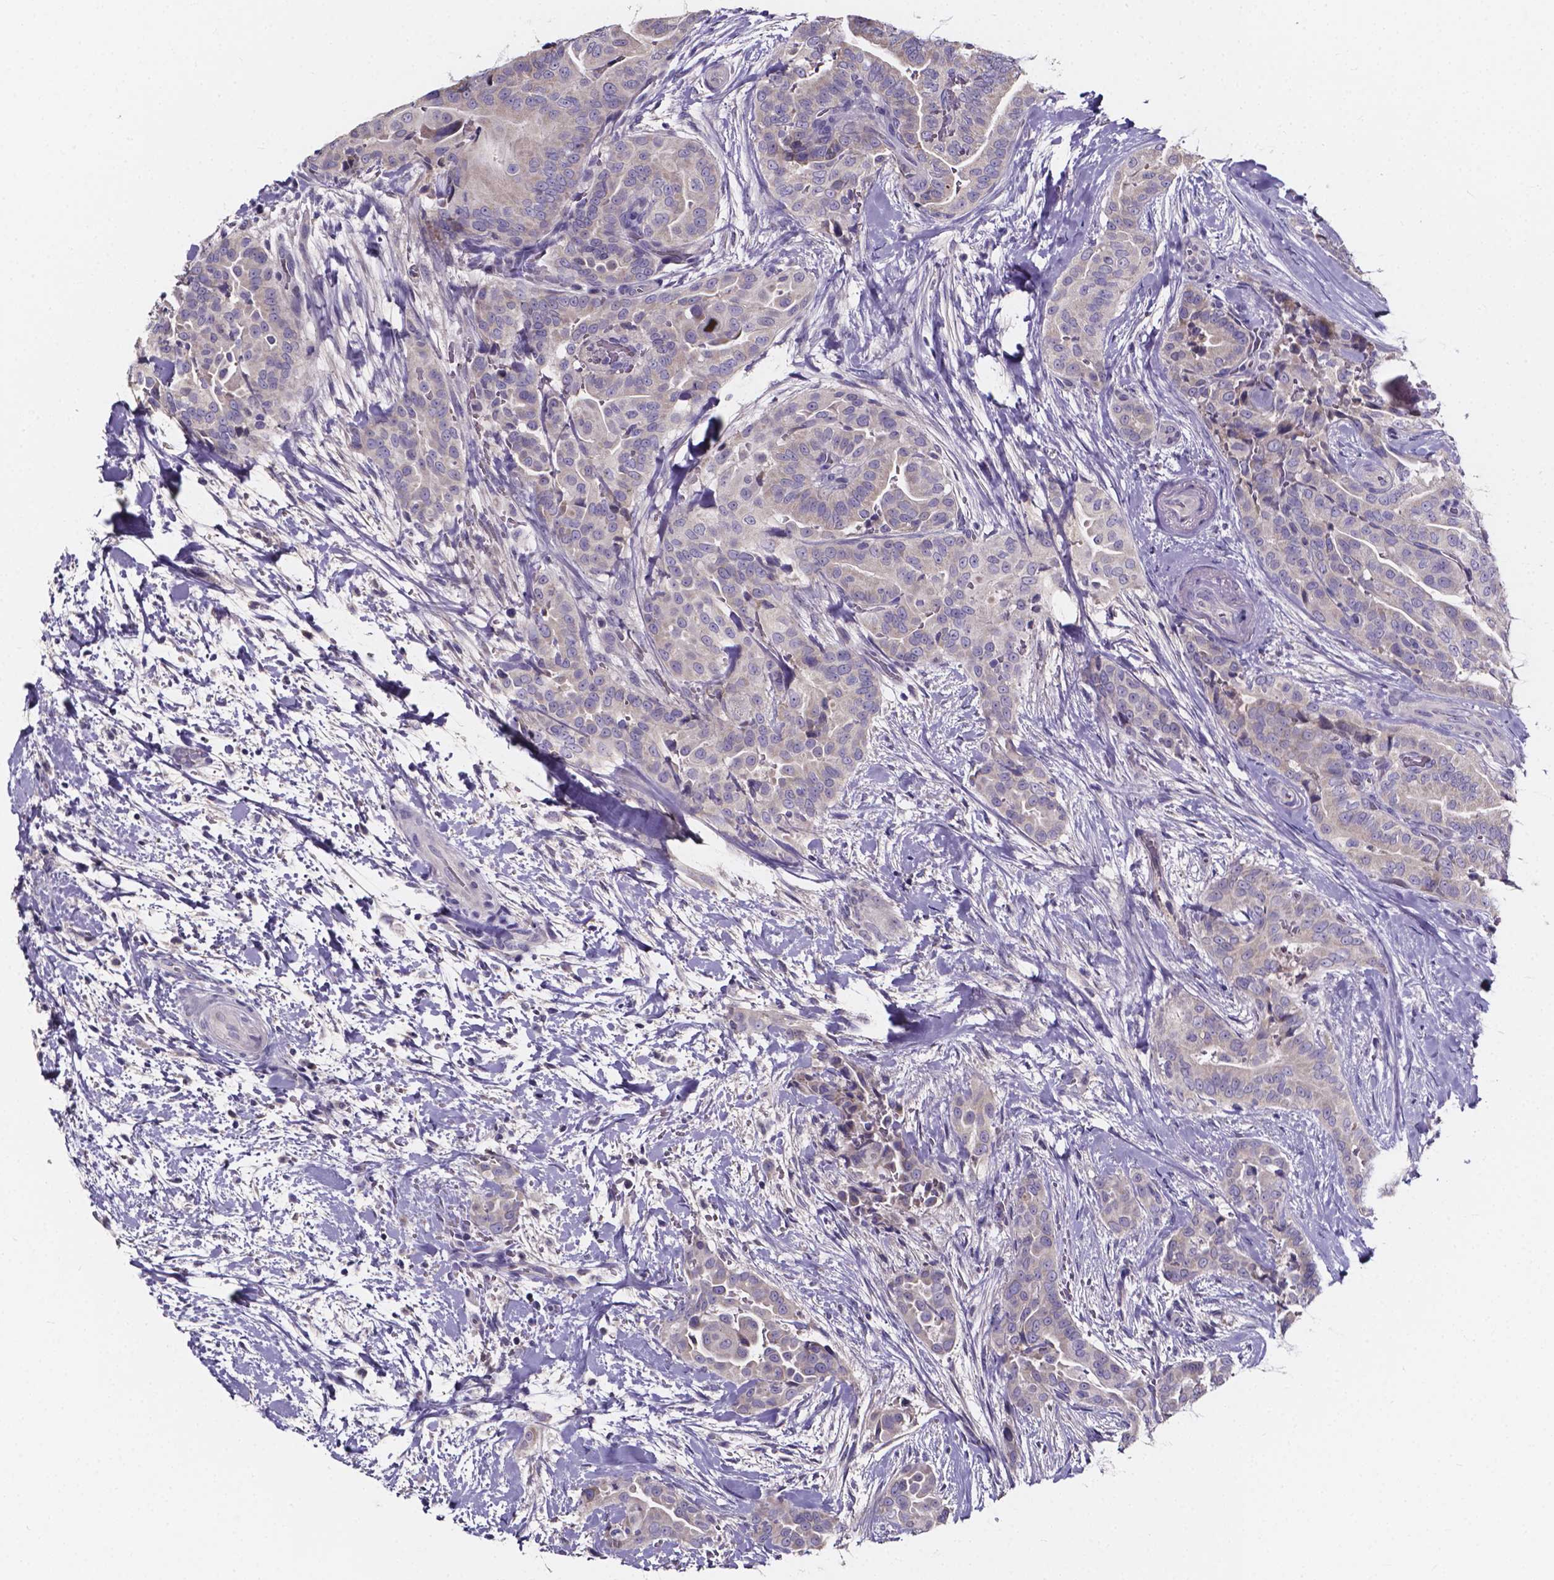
{"staining": {"intensity": "negative", "quantity": "none", "location": "none"}, "tissue": "thyroid cancer", "cell_type": "Tumor cells", "image_type": "cancer", "snomed": [{"axis": "morphology", "description": "Papillary adenocarcinoma, NOS"}, {"axis": "topography", "description": "Thyroid gland"}], "caption": "There is no significant positivity in tumor cells of thyroid cancer (papillary adenocarcinoma).", "gene": "SPOCD1", "patient": {"sex": "male", "age": 61}}